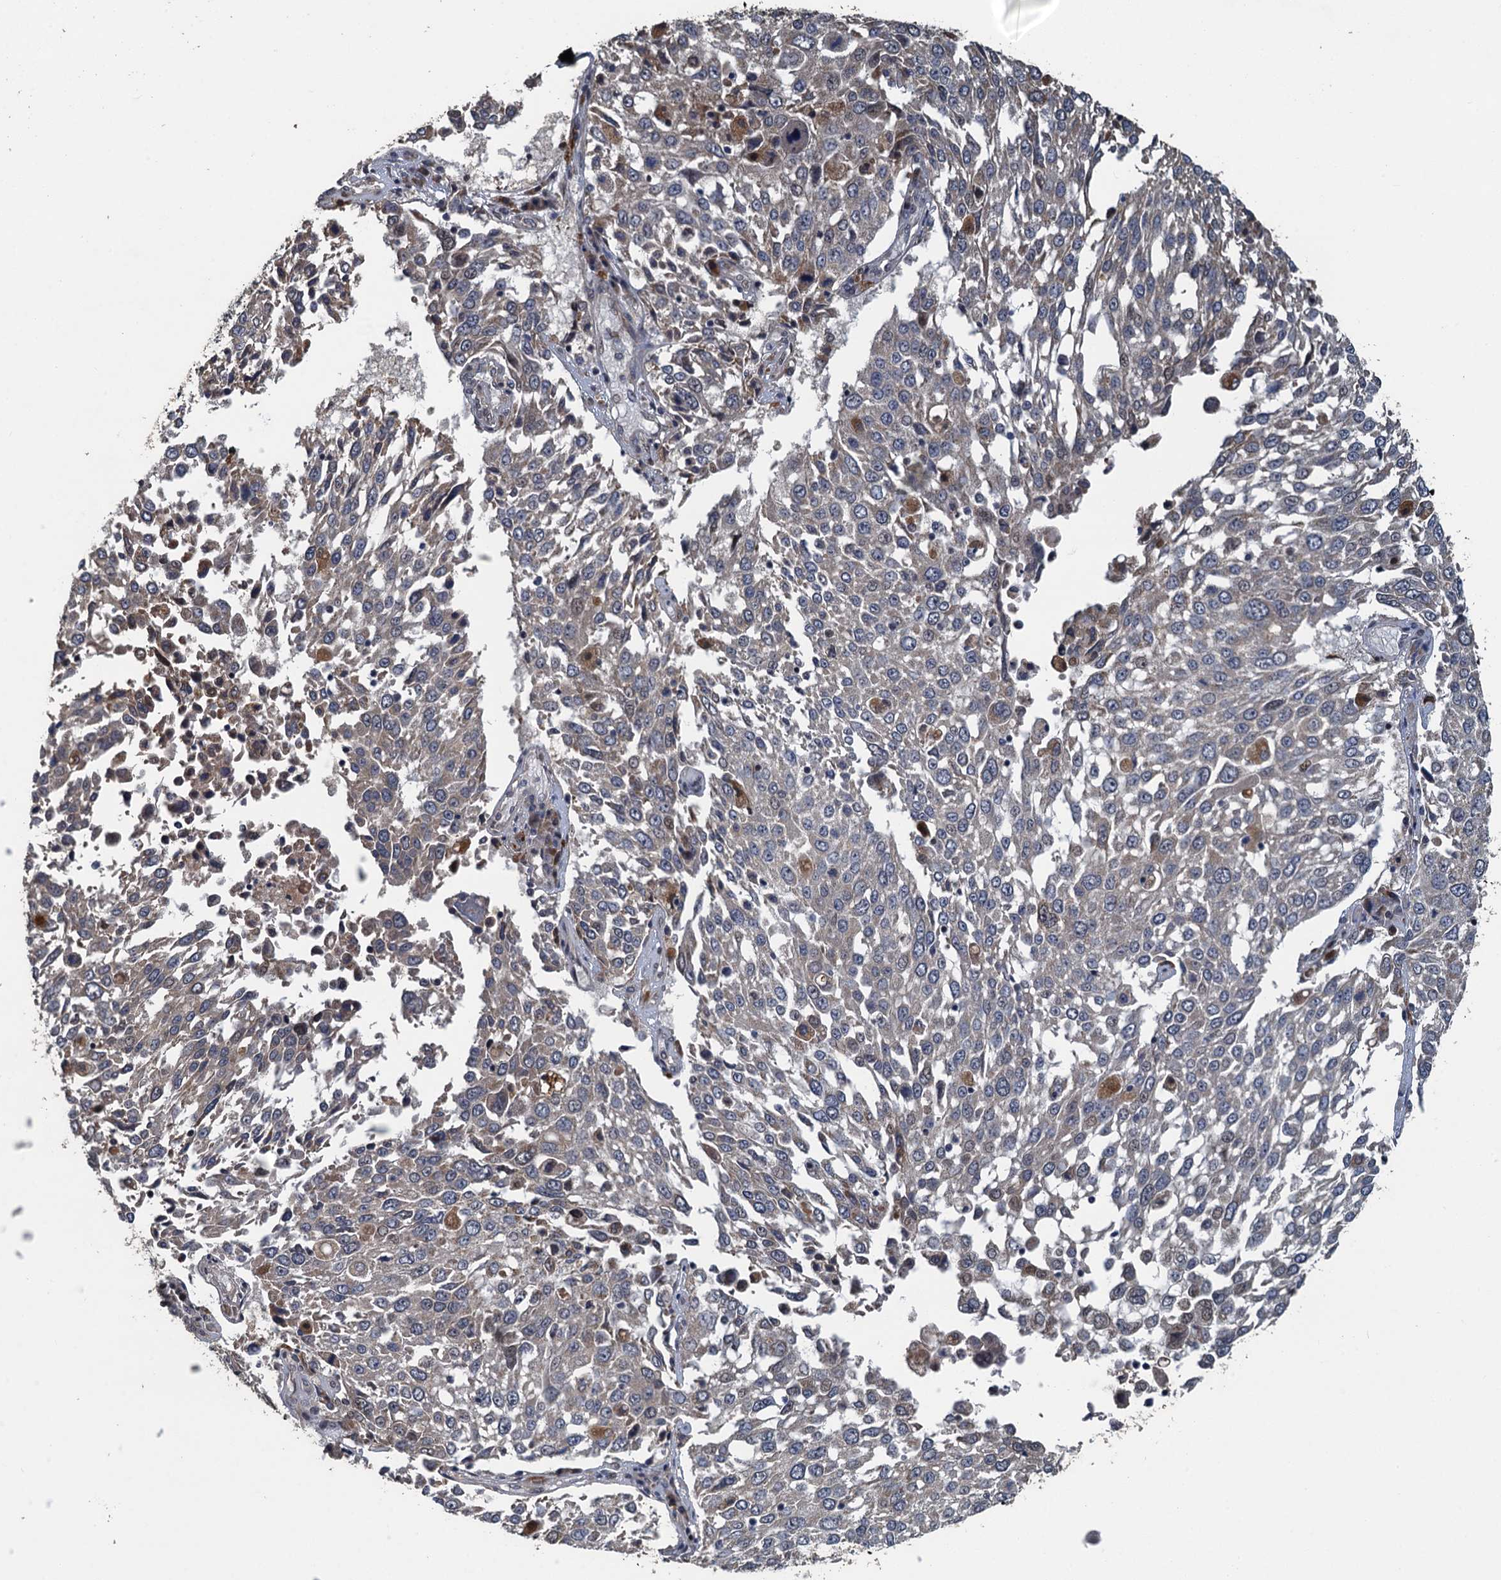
{"staining": {"intensity": "weak", "quantity": "<25%", "location": "cytoplasmic/membranous"}, "tissue": "lung cancer", "cell_type": "Tumor cells", "image_type": "cancer", "snomed": [{"axis": "morphology", "description": "Squamous cell carcinoma, NOS"}, {"axis": "topography", "description": "Lung"}], "caption": "Immunohistochemistry (IHC) of lung cancer displays no expression in tumor cells.", "gene": "AGRN", "patient": {"sex": "male", "age": 65}}